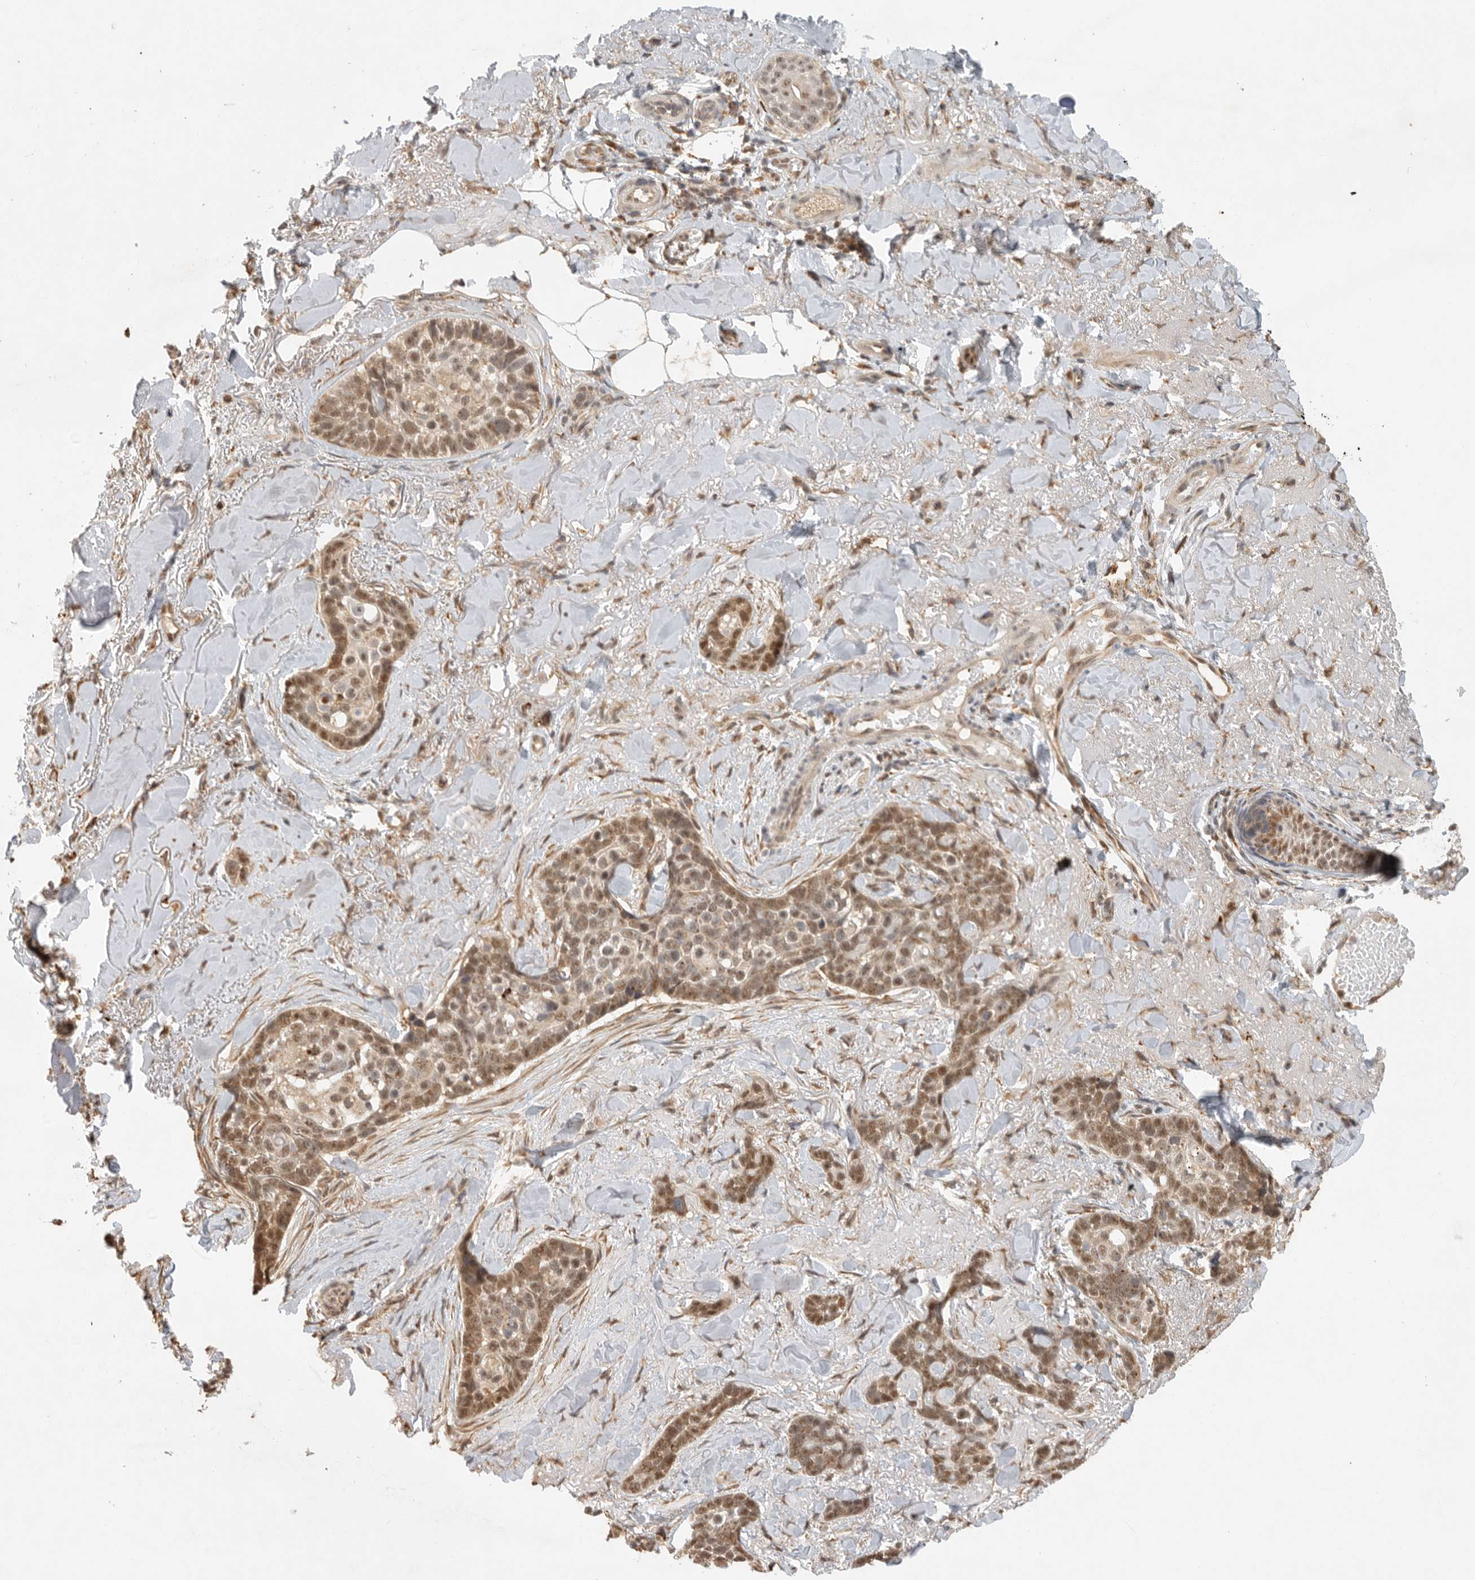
{"staining": {"intensity": "moderate", "quantity": ">75%", "location": "cytoplasmic/membranous,nuclear"}, "tissue": "skin cancer", "cell_type": "Tumor cells", "image_type": "cancer", "snomed": [{"axis": "morphology", "description": "Basal cell carcinoma"}, {"axis": "topography", "description": "Skin"}], "caption": "A brown stain shows moderate cytoplasmic/membranous and nuclear positivity of a protein in human skin cancer tumor cells.", "gene": "ZNF83", "patient": {"sex": "female", "age": 82}}